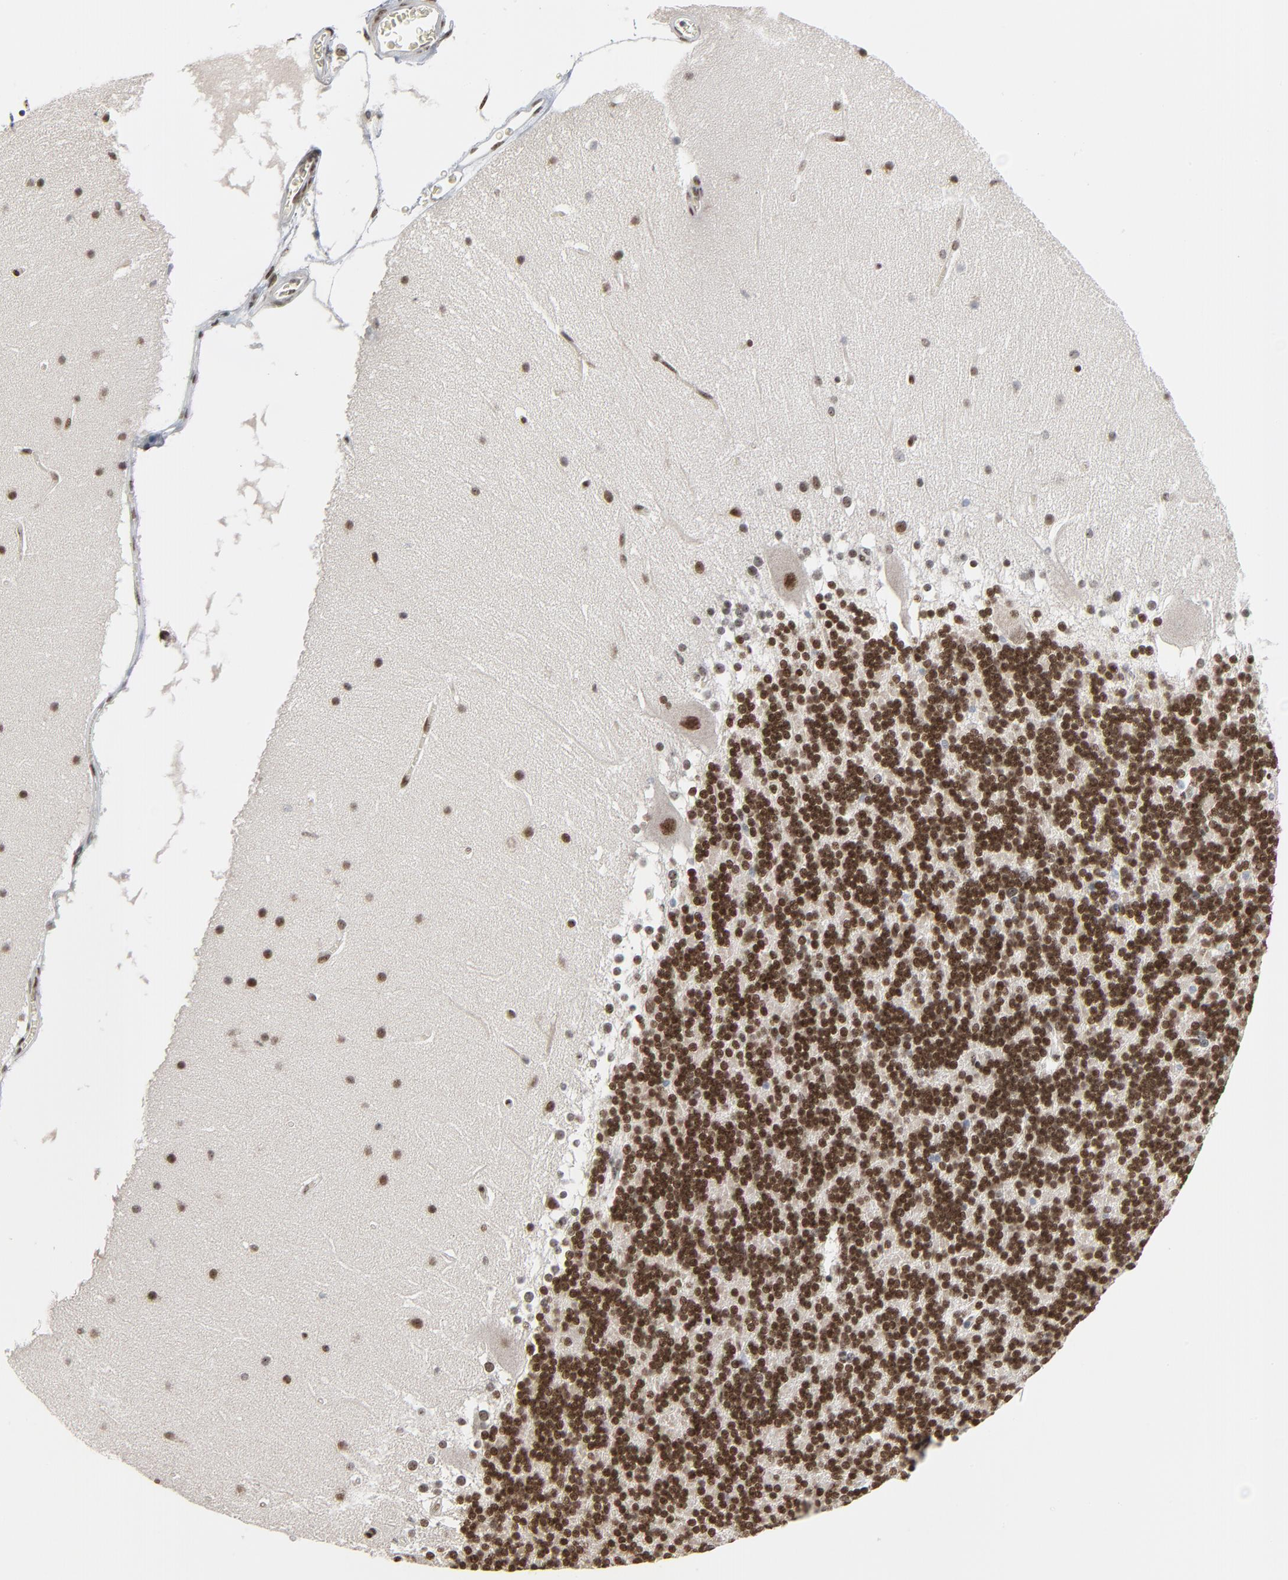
{"staining": {"intensity": "strong", "quantity": ">75%", "location": "nuclear"}, "tissue": "cerebellum", "cell_type": "Cells in granular layer", "image_type": "normal", "snomed": [{"axis": "morphology", "description": "Normal tissue, NOS"}, {"axis": "topography", "description": "Cerebellum"}], "caption": "Cerebellum stained with IHC reveals strong nuclear staining in approximately >75% of cells in granular layer.", "gene": "CUX1", "patient": {"sex": "female", "age": 19}}